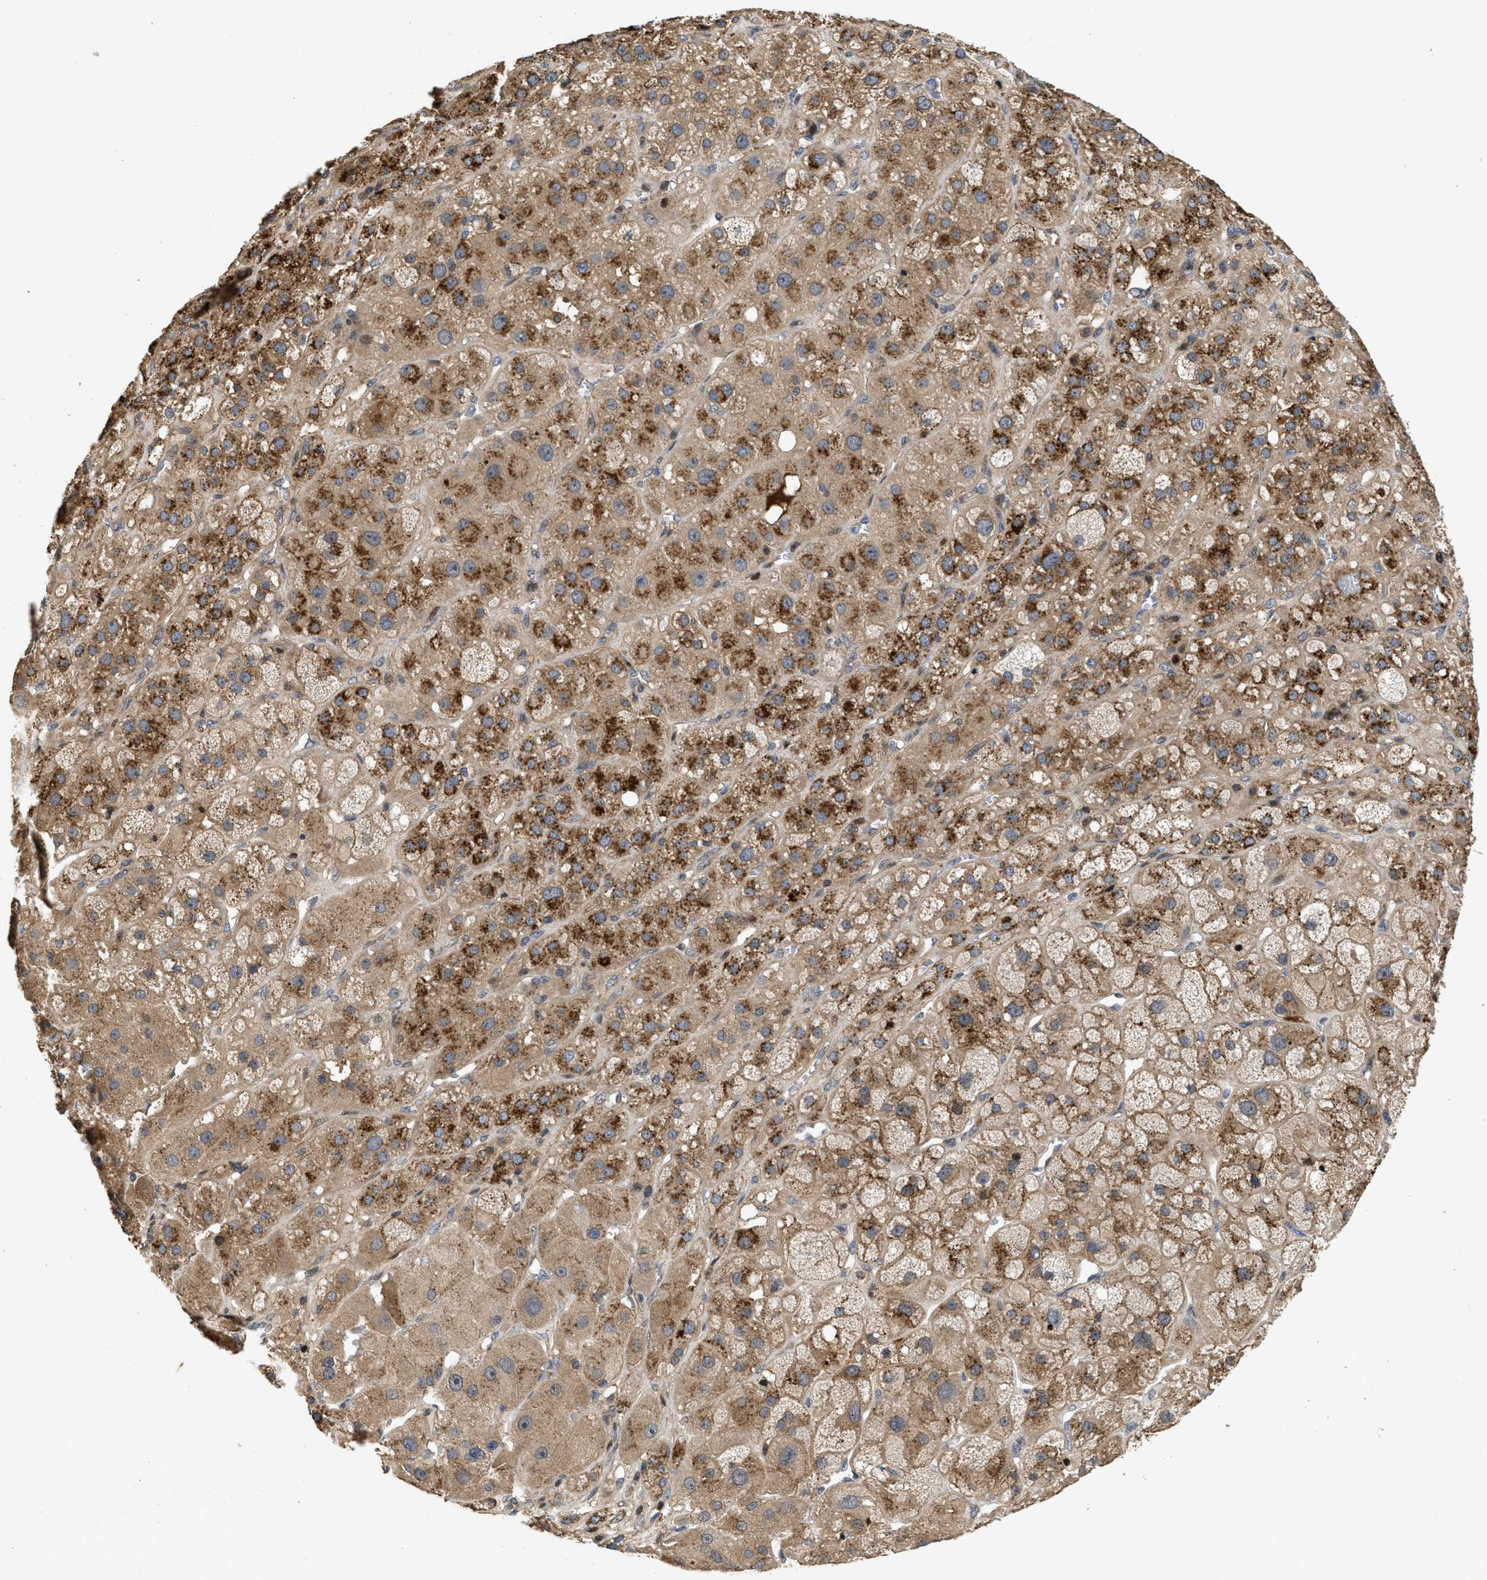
{"staining": {"intensity": "strong", "quantity": ">75%", "location": "cytoplasmic/membranous"}, "tissue": "adrenal gland", "cell_type": "Glandular cells", "image_type": "normal", "snomed": [{"axis": "morphology", "description": "Normal tissue, NOS"}, {"axis": "topography", "description": "Adrenal gland"}], "caption": "Human adrenal gland stained for a protein (brown) demonstrates strong cytoplasmic/membranous positive expression in approximately >75% of glandular cells.", "gene": "CBR3", "patient": {"sex": "female", "age": 47}}